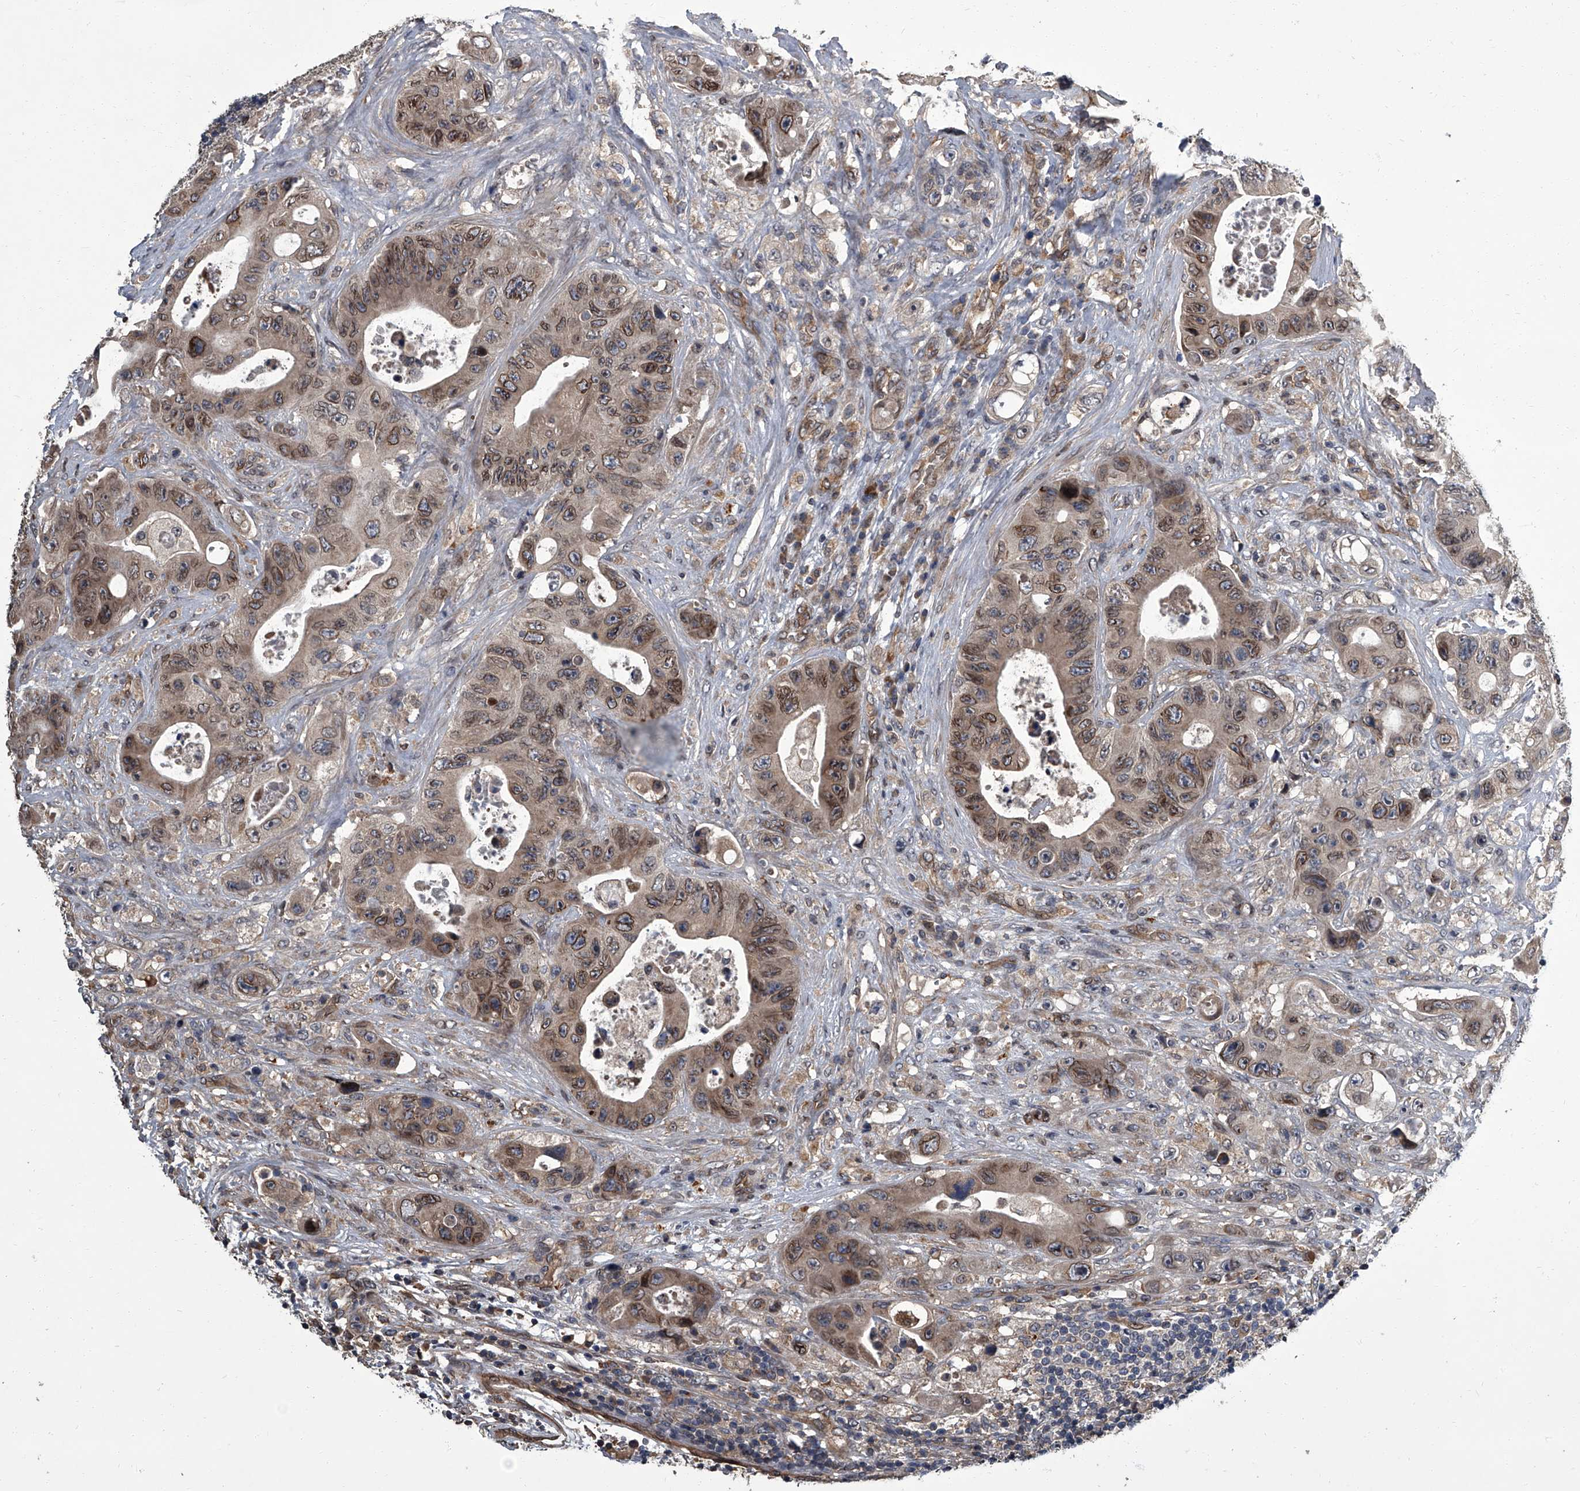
{"staining": {"intensity": "moderate", "quantity": ">75%", "location": "cytoplasmic/membranous,nuclear"}, "tissue": "colorectal cancer", "cell_type": "Tumor cells", "image_type": "cancer", "snomed": [{"axis": "morphology", "description": "Adenocarcinoma, NOS"}, {"axis": "topography", "description": "Colon"}], "caption": "Immunohistochemical staining of human colorectal cancer demonstrates medium levels of moderate cytoplasmic/membranous and nuclear staining in about >75% of tumor cells. The protein is stained brown, and the nuclei are stained in blue (DAB IHC with brightfield microscopy, high magnification).", "gene": "LRRC8C", "patient": {"sex": "female", "age": 46}}